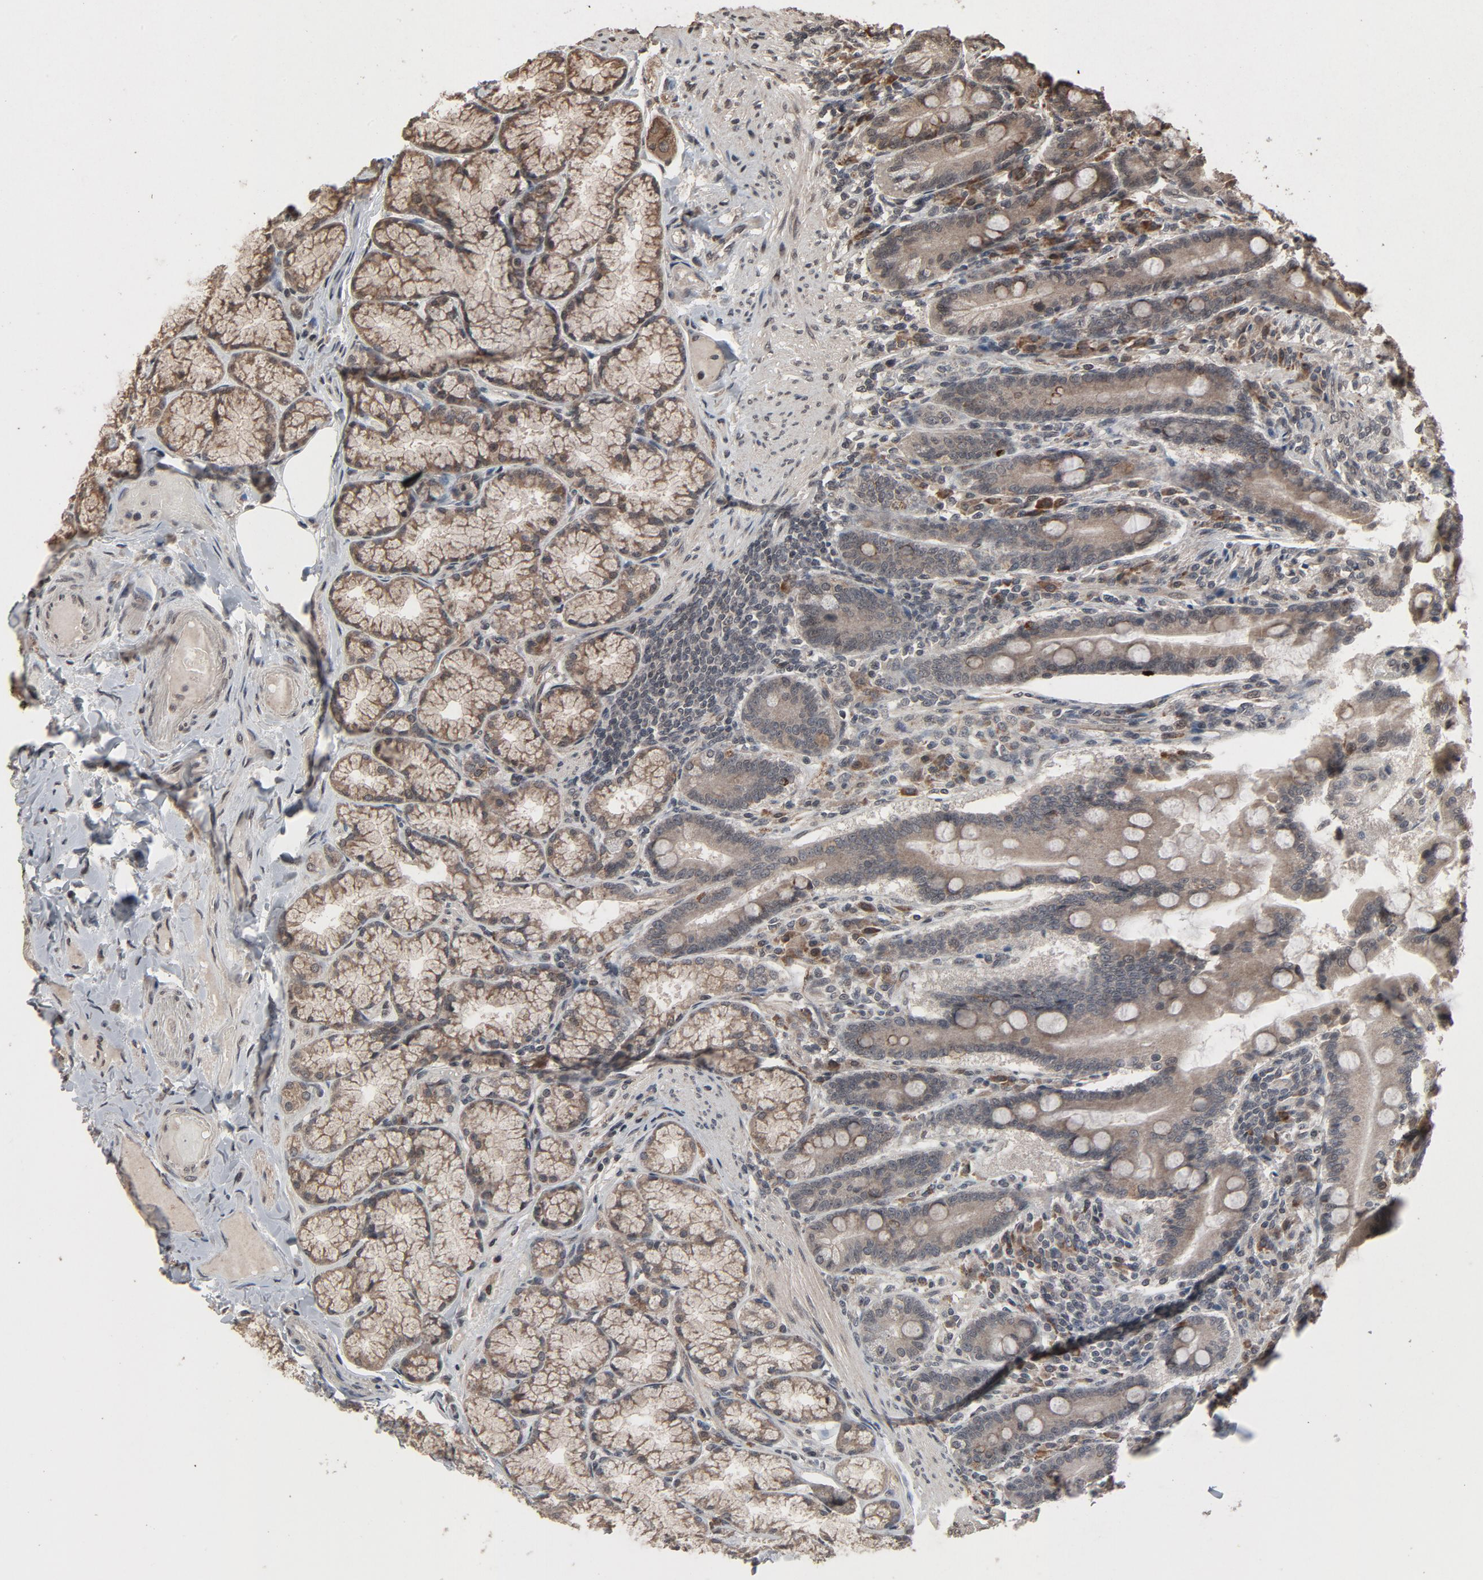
{"staining": {"intensity": "moderate", "quantity": ">75%", "location": "cytoplasmic/membranous,nuclear"}, "tissue": "duodenum", "cell_type": "Glandular cells", "image_type": "normal", "snomed": [{"axis": "morphology", "description": "Normal tissue, NOS"}, {"axis": "topography", "description": "Duodenum"}], "caption": "Unremarkable duodenum demonstrates moderate cytoplasmic/membranous,nuclear positivity in about >75% of glandular cells, visualized by immunohistochemistry.", "gene": "POM121", "patient": {"sex": "female", "age": 64}}